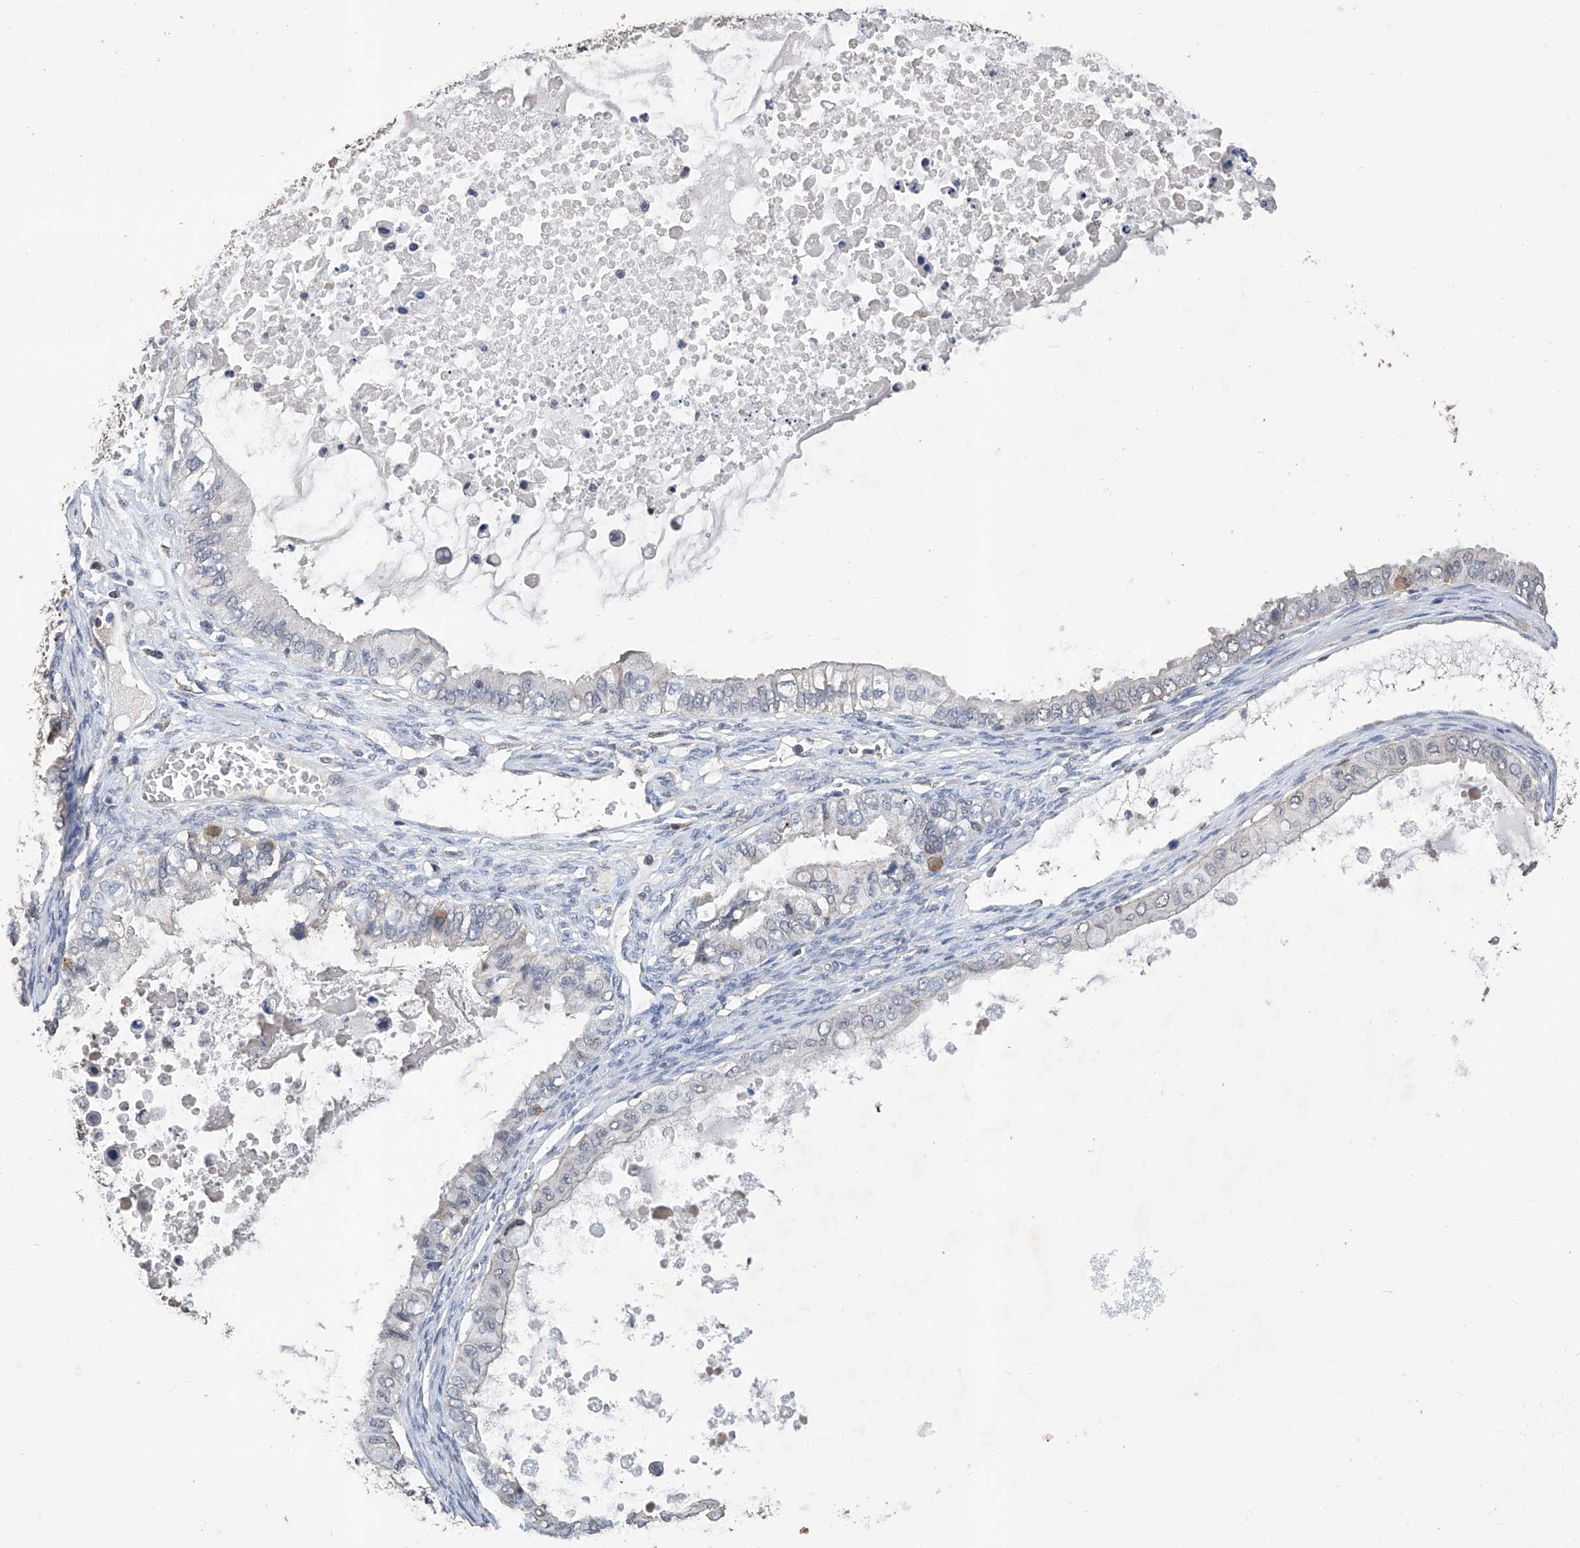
{"staining": {"intensity": "negative", "quantity": "none", "location": "none"}, "tissue": "ovarian cancer", "cell_type": "Tumor cells", "image_type": "cancer", "snomed": [{"axis": "morphology", "description": "Cystadenocarcinoma, mucinous, NOS"}, {"axis": "topography", "description": "Ovary"}], "caption": "IHC histopathology image of ovarian cancer stained for a protein (brown), which shows no staining in tumor cells.", "gene": "GPT", "patient": {"sex": "female", "age": 80}}